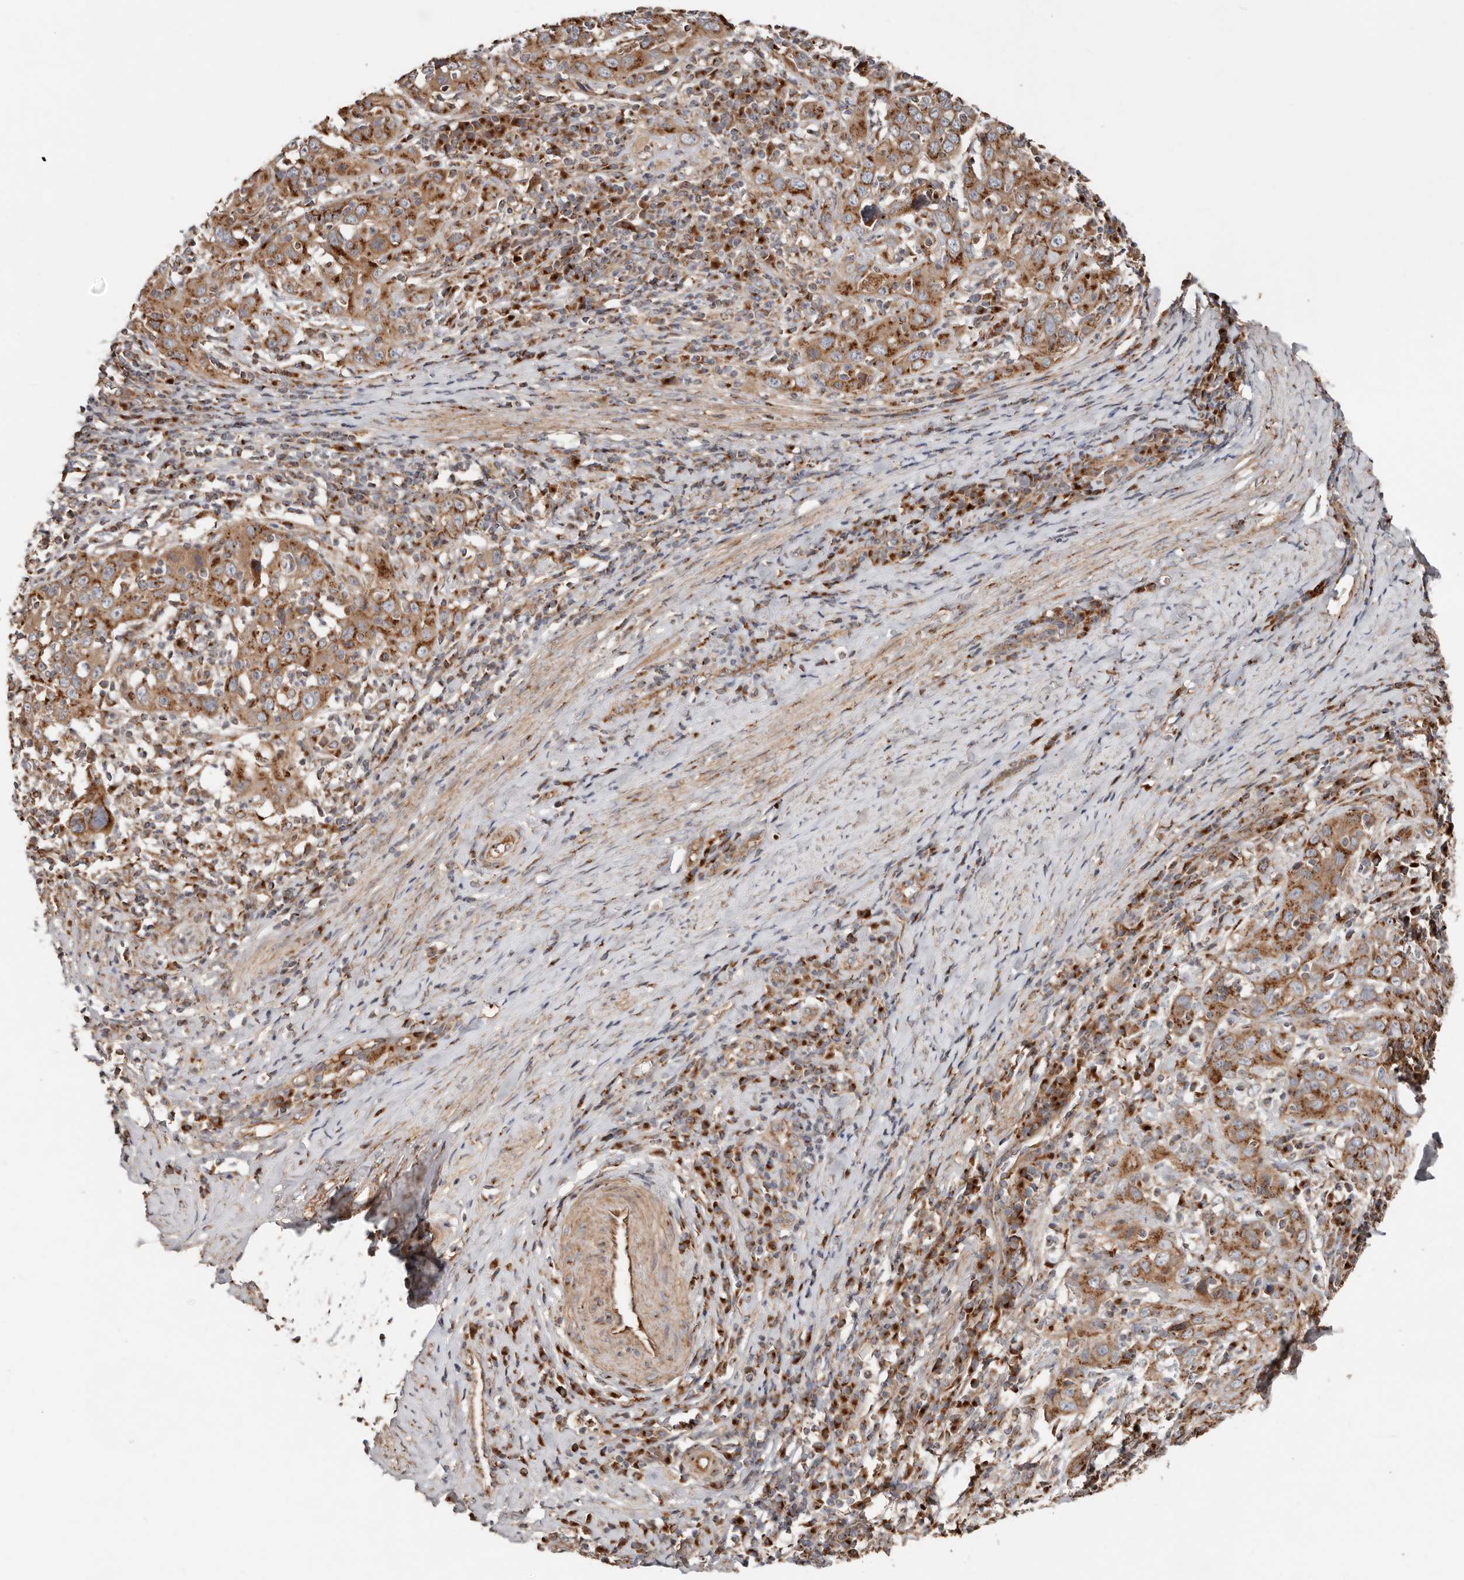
{"staining": {"intensity": "moderate", "quantity": ">75%", "location": "cytoplasmic/membranous"}, "tissue": "cervical cancer", "cell_type": "Tumor cells", "image_type": "cancer", "snomed": [{"axis": "morphology", "description": "Squamous cell carcinoma, NOS"}, {"axis": "topography", "description": "Cervix"}], "caption": "There is medium levels of moderate cytoplasmic/membranous staining in tumor cells of cervical squamous cell carcinoma, as demonstrated by immunohistochemical staining (brown color).", "gene": "COG1", "patient": {"sex": "female", "age": 46}}